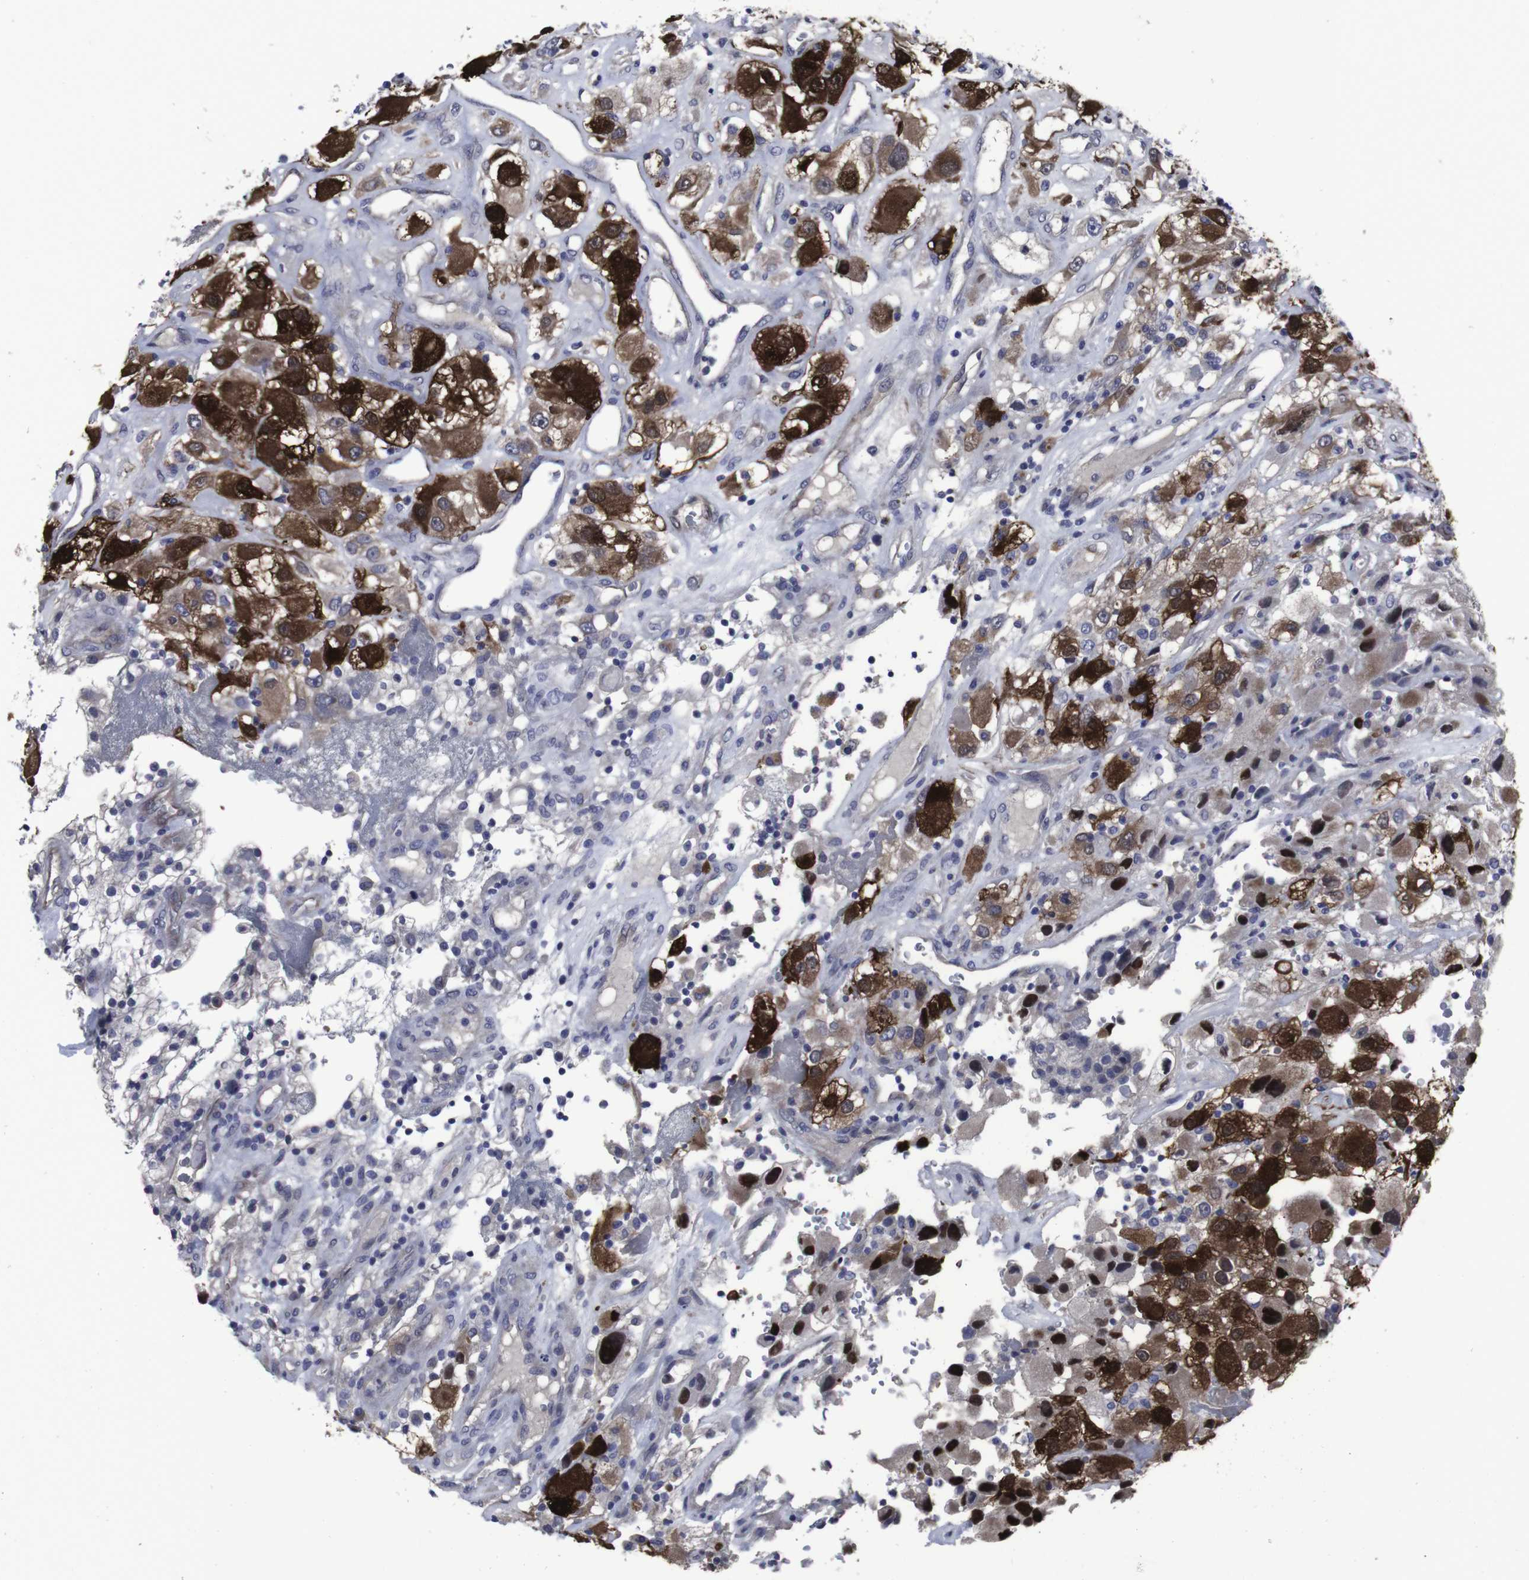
{"staining": {"intensity": "strong", "quantity": ">75%", "location": "cytoplasmic/membranous"}, "tissue": "renal cancer", "cell_type": "Tumor cells", "image_type": "cancer", "snomed": [{"axis": "morphology", "description": "Adenocarcinoma, NOS"}, {"axis": "topography", "description": "Kidney"}], "caption": "The micrograph displays immunohistochemical staining of renal cancer (adenocarcinoma). There is strong cytoplasmic/membranous positivity is identified in about >75% of tumor cells.", "gene": "SNCG", "patient": {"sex": "female", "age": 52}}